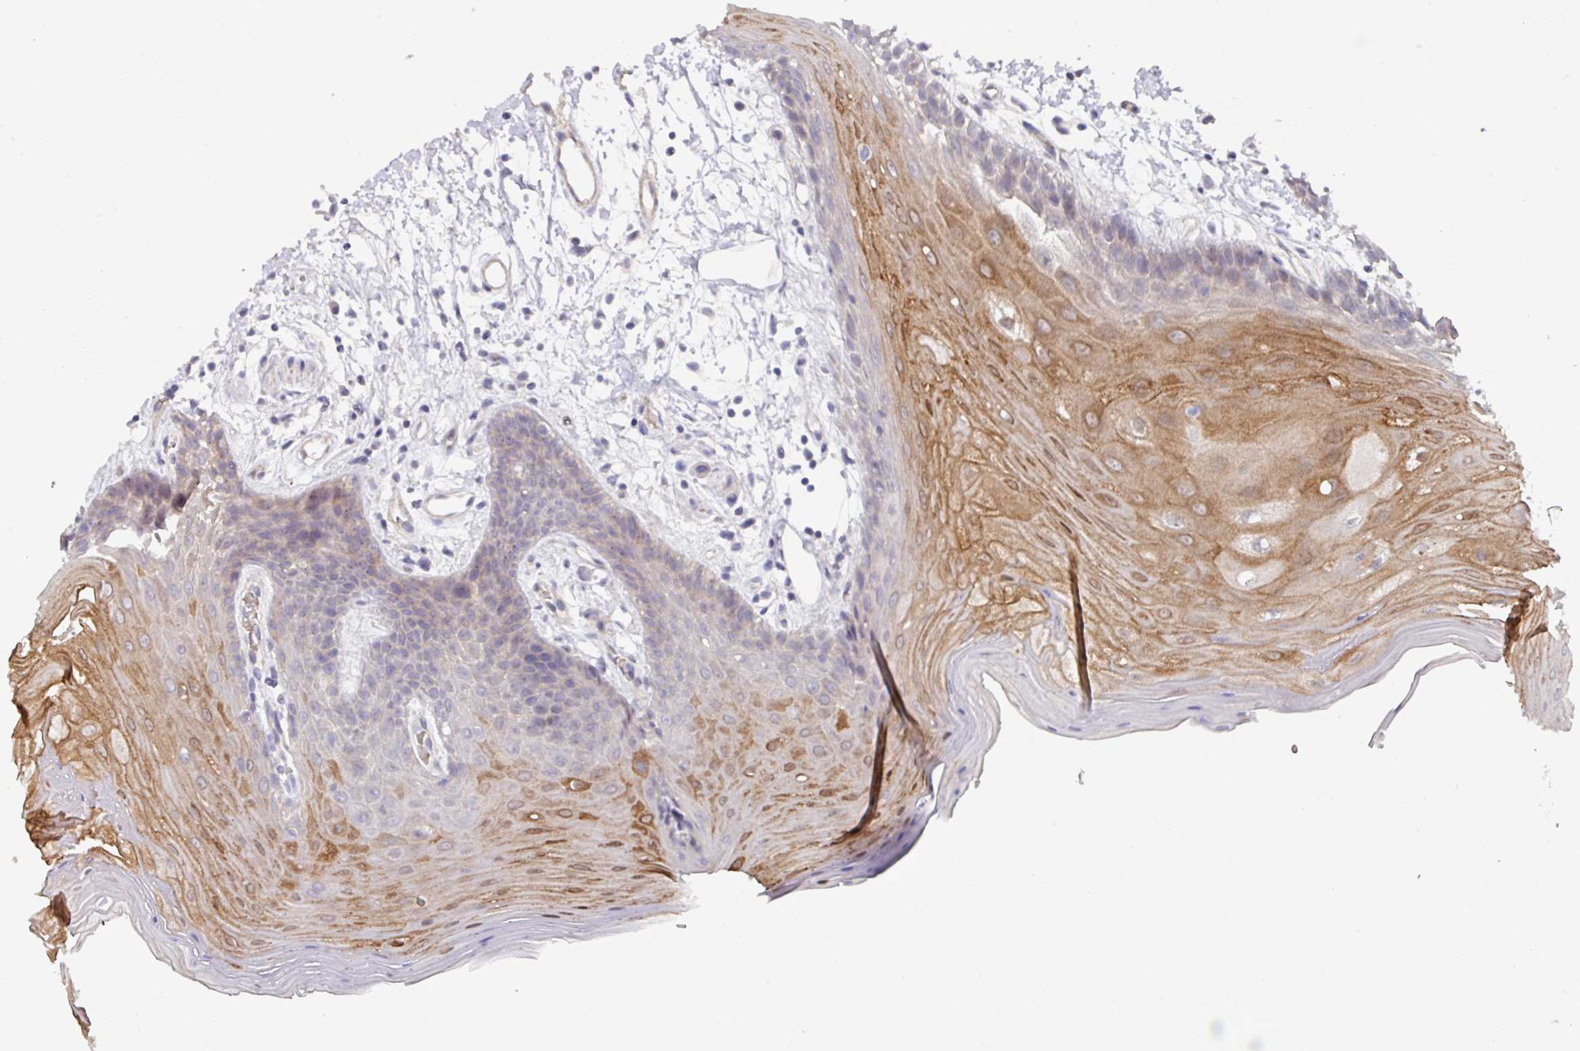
{"staining": {"intensity": "moderate", "quantity": "25%-75%", "location": "cytoplasmic/membranous"}, "tissue": "oral mucosa", "cell_type": "Squamous epithelial cells", "image_type": "normal", "snomed": [{"axis": "morphology", "description": "Normal tissue, NOS"}, {"axis": "topography", "description": "Oral tissue"}, {"axis": "topography", "description": "Tounge, NOS"}], "caption": "DAB (3,3'-diaminobenzidine) immunohistochemical staining of normal human oral mucosa shows moderate cytoplasmic/membranous protein expression in about 25%-75% of squamous epithelial cells.", "gene": "PRR5", "patient": {"sex": "female", "age": 59}}